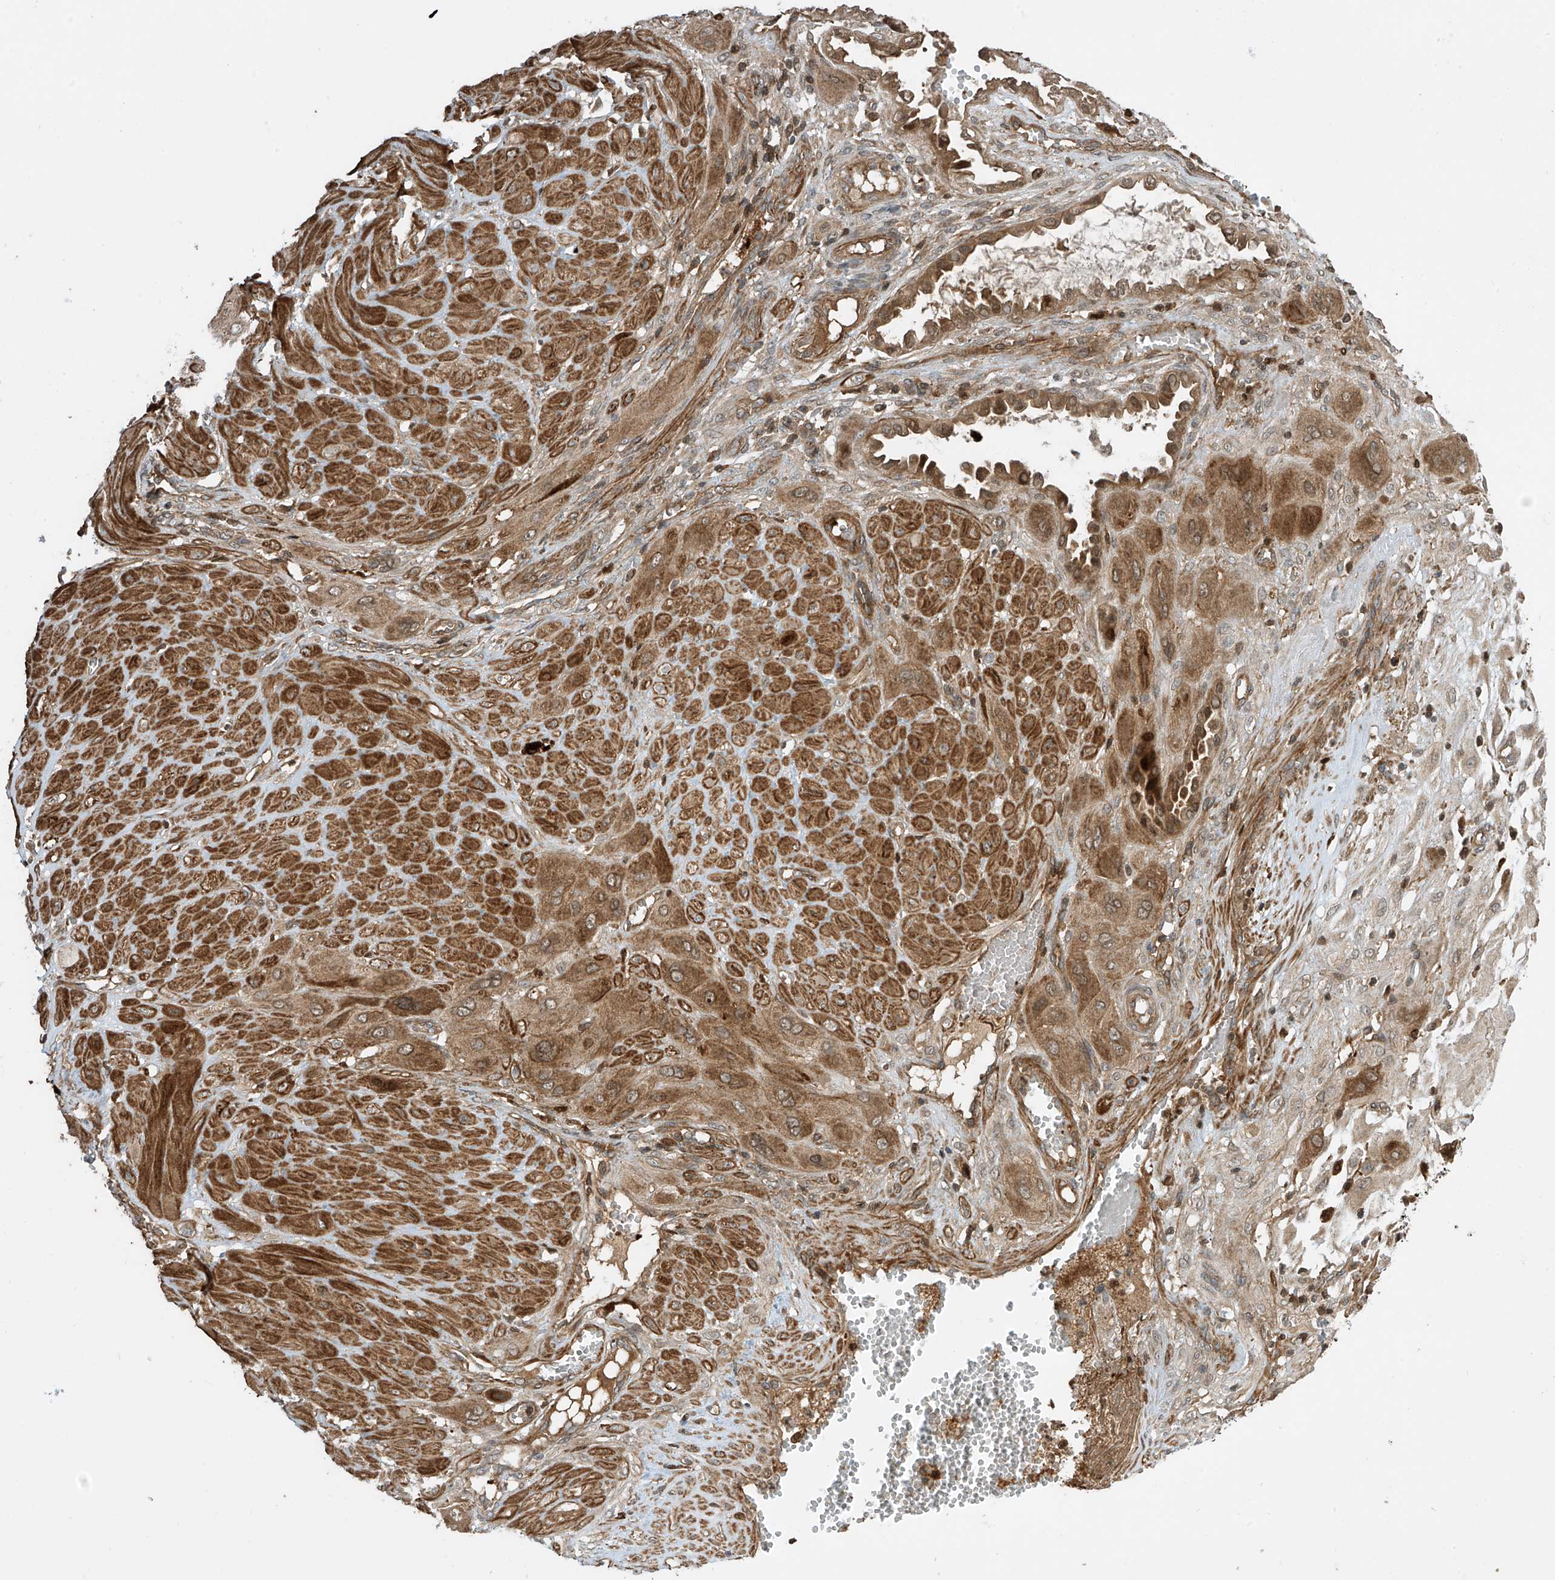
{"staining": {"intensity": "moderate", "quantity": ">75%", "location": "cytoplasmic/membranous"}, "tissue": "cervical cancer", "cell_type": "Tumor cells", "image_type": "cancer", "snomed": [{"axis": "morphology", "description": "Squamous cell carcinoma, NOS"}, {"axis": "topography", "description": "Cervix"}], "caption": "Approximately >75% of tumor cells in squamous cell carcinoma (cervical) reveal moderate cytoplasmic/membranous protein expression as visualized by brown immunohistochemical staining.", "gene": "ATAD2B", "patient": {"sex": "female", "age": 34}}